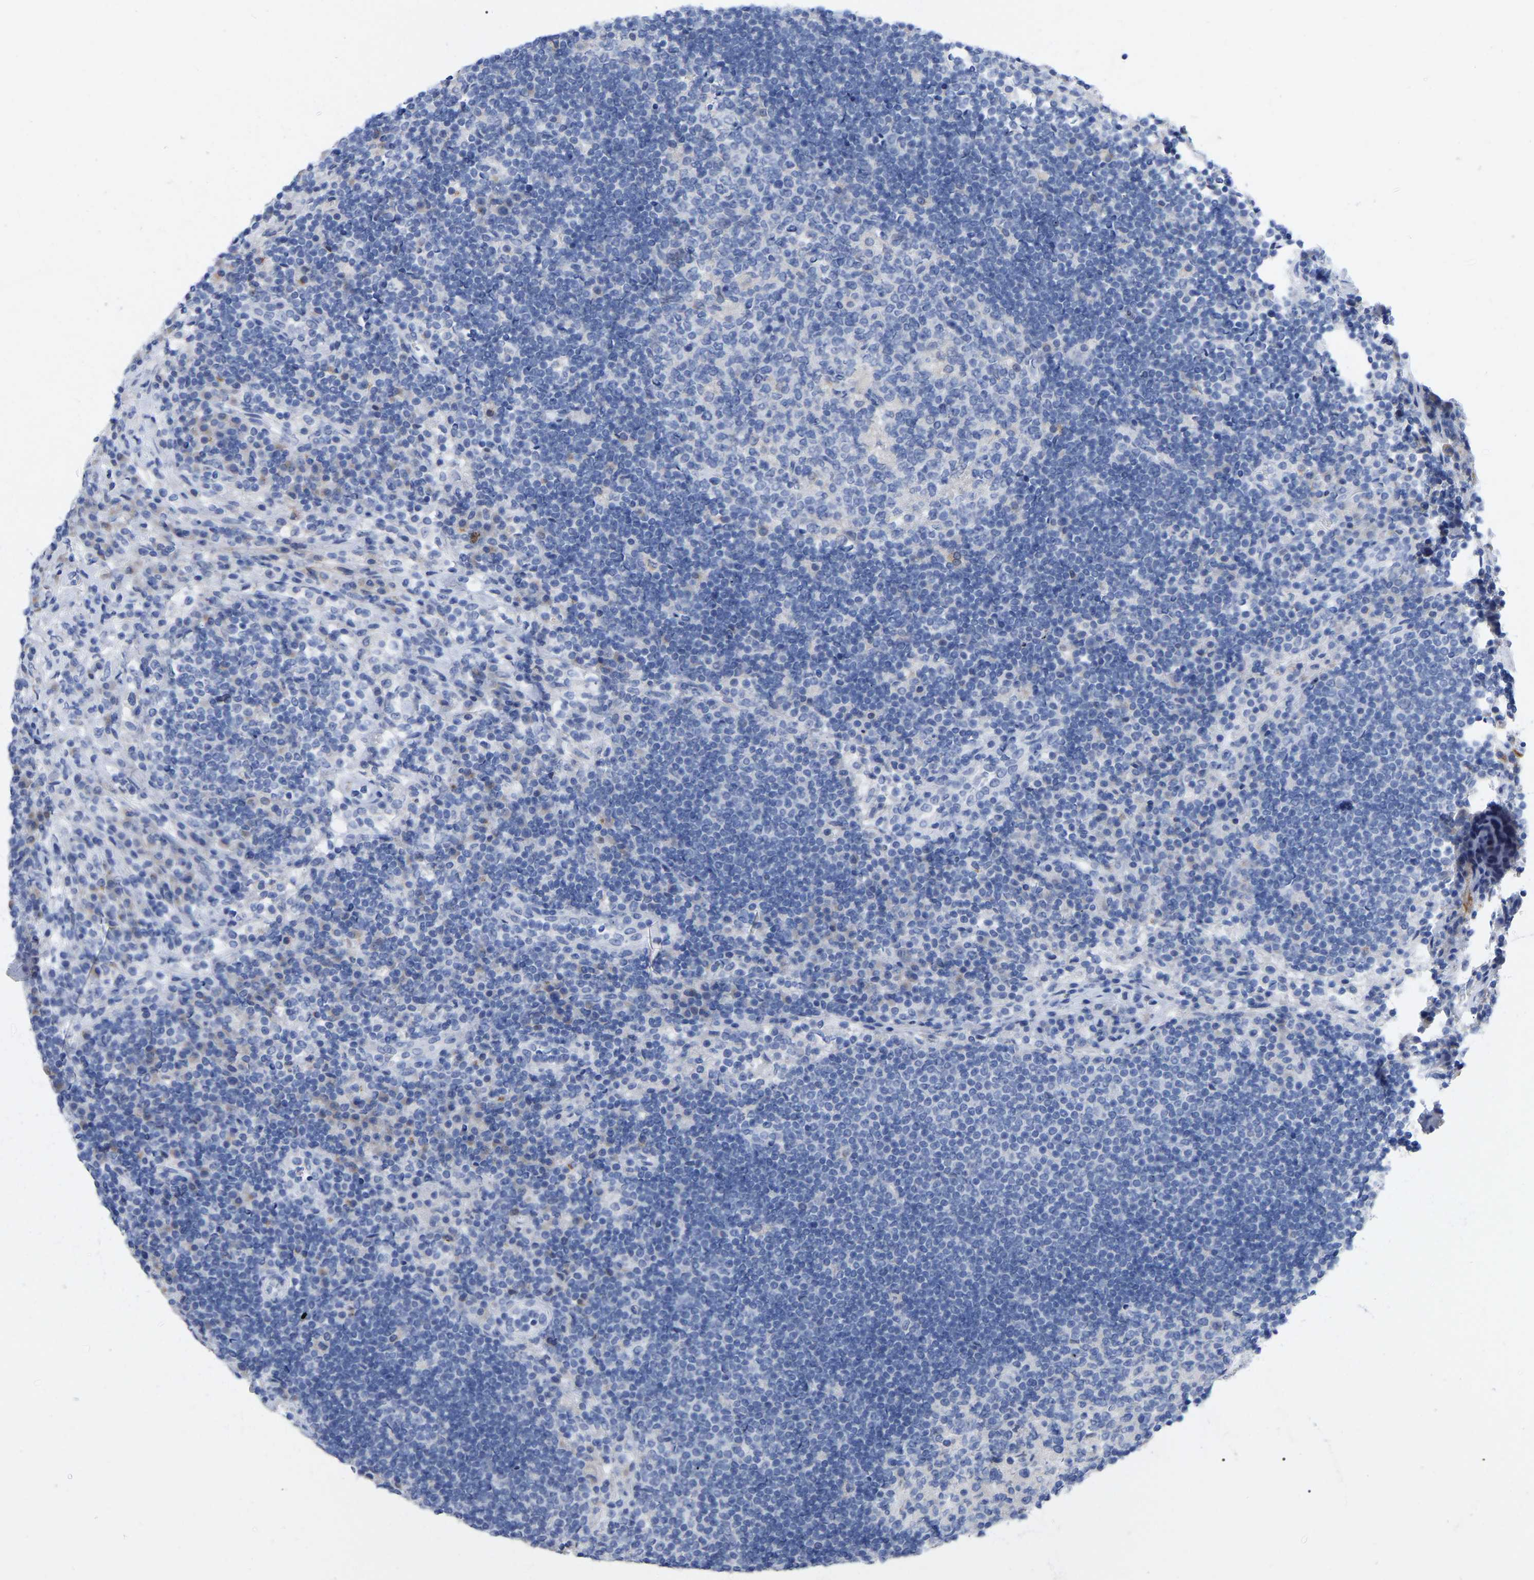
{"staining": {"intensity": "negative", "quantity": "none", "location": "none"}, "tissue": "lymph node", "cell_type": "Germinal center cells", "image_type": "normal", "snomed": [{"axis": "morphology", "description": "Normal tissue, NOS"}, {"axis": "topography", "description": "Lymph node"}], "caption": "A high-resolution image shows immunohistochemistry (IHC) staining of benign lymph node, which displays no significant staining in germinal center cells.", "gene": "STRIP2", "patient": {"sex": "female", "age": 53}}